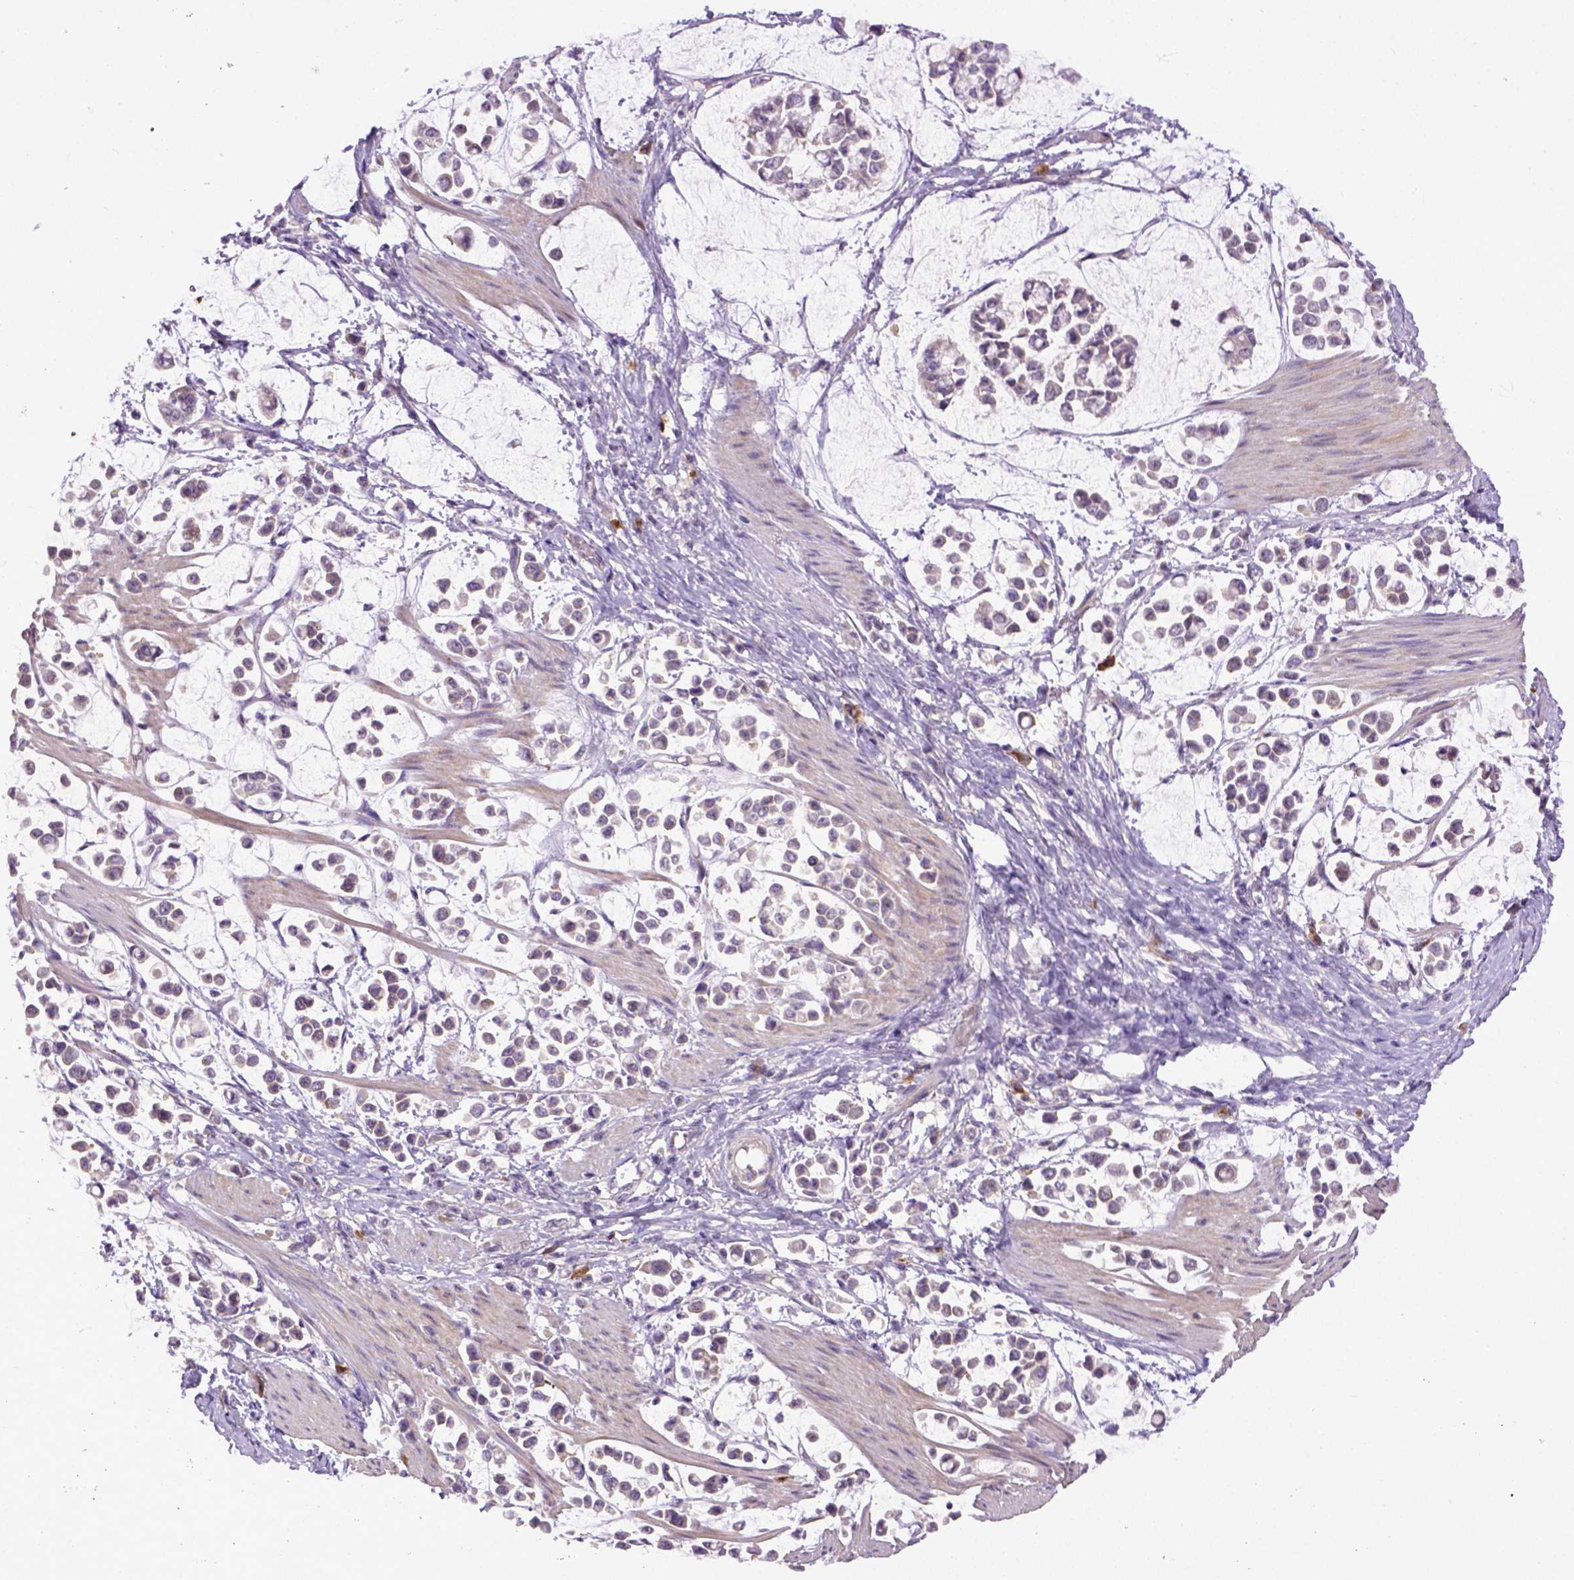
{"staining": {"intensity": "negative", "quantity": "none", "location": "none"}, "tissue": "stomach cancer", "cell_type": "Tumor cells", "image_type": "cancer", "snomed": [{"axis": "morphology", "description": "Adenocarcinoma, NOS"}, {"axis": "topography", "description": "Stomach"}], "caption": "Adenocarcinoma (stomach) was stained to show a protein in brown. There is no significant expression in tumor cells.", "gene": "CPNE1", "patient": {"sex": "male", "age": 82}}